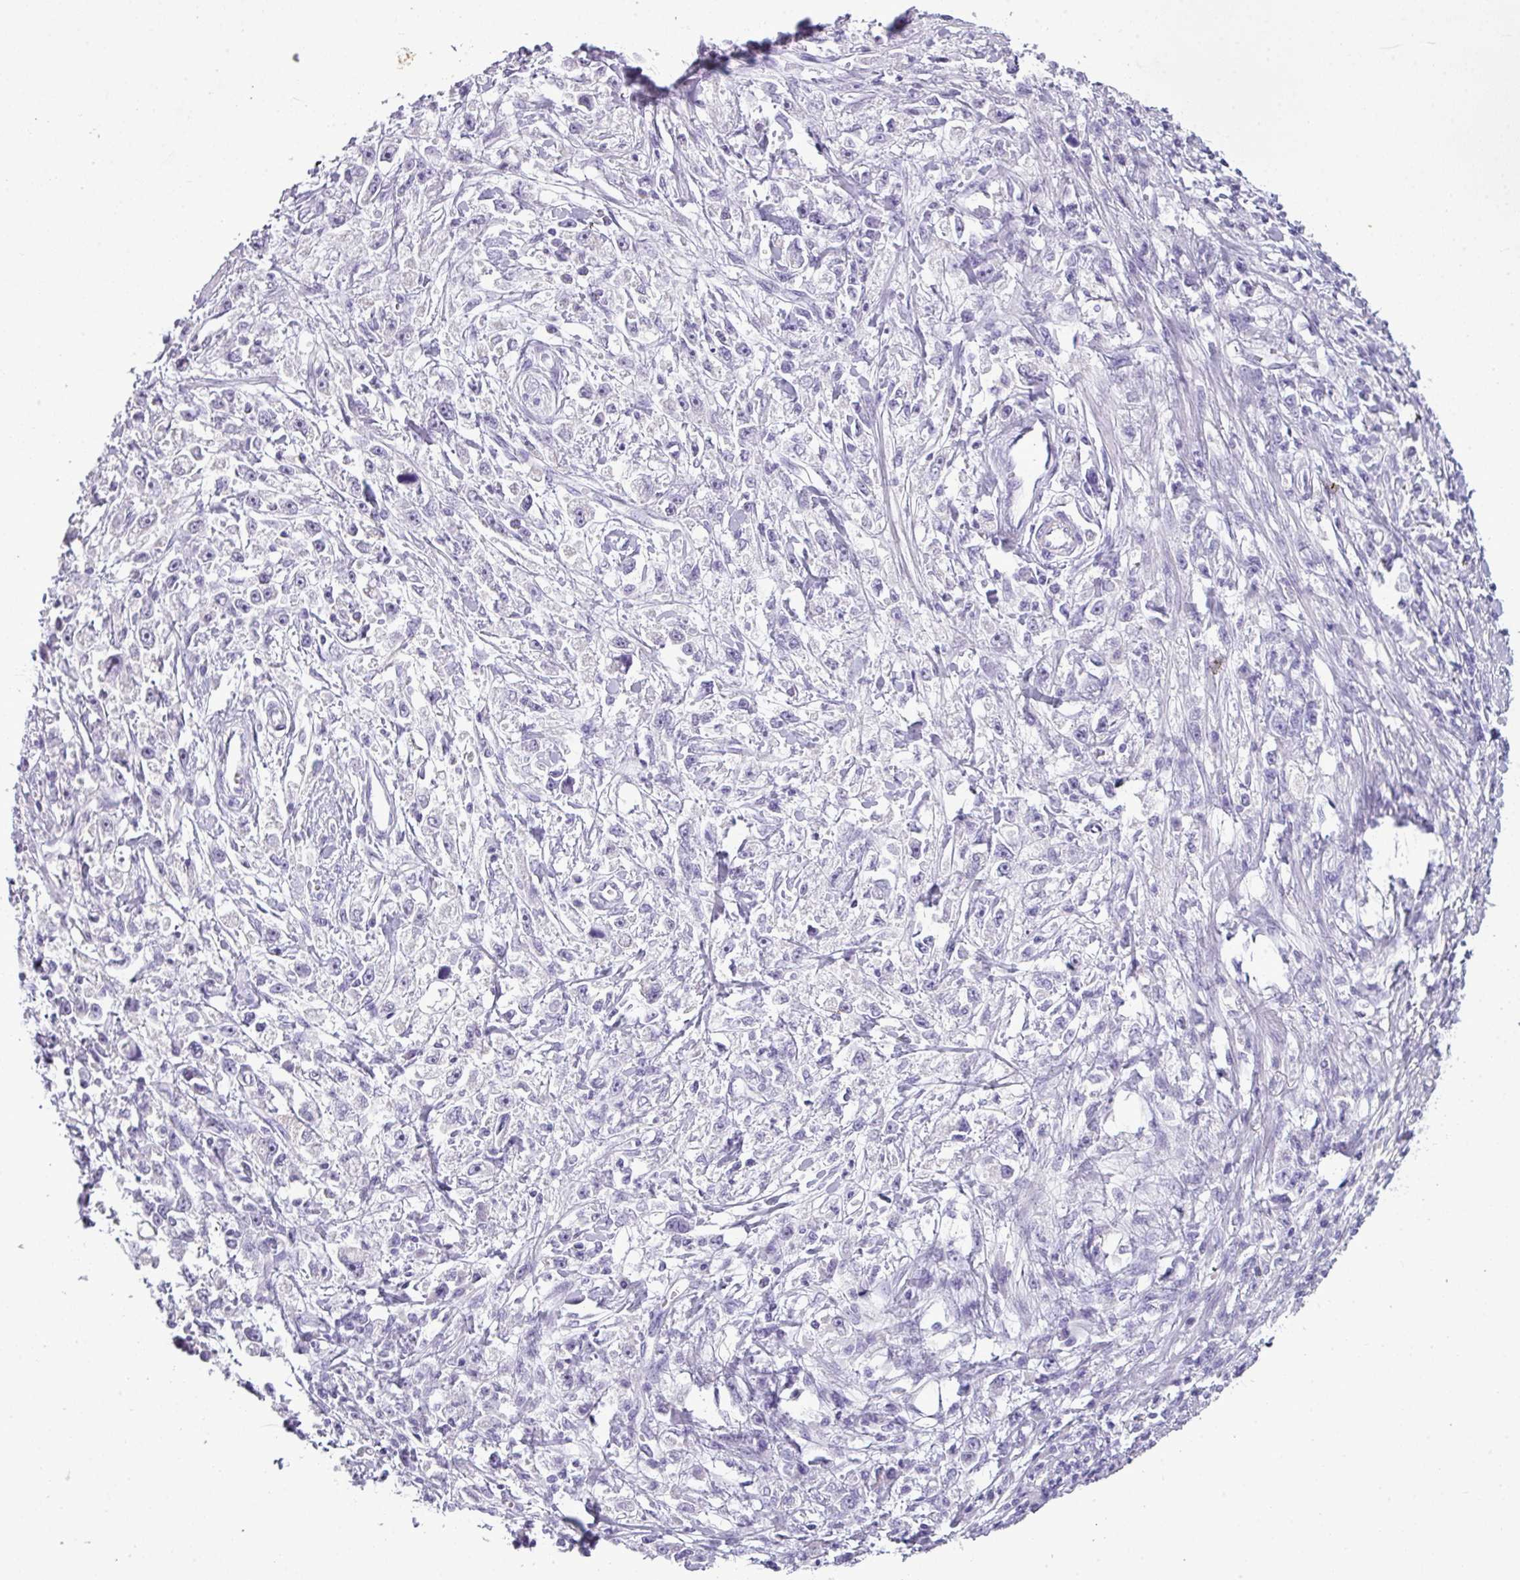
{"staining": {"intensity": "negative", "quantity": "none", "location": "none"}, "tissue": "stomach cancer", "cell_type": "Tumor cells", "image_type": "cancer", "snomed": [{"axis": "morphology", "description": "Adenocarcinoma, NOS"}, {"axis": "topography", "description": "Stomach"}], "caption": "Tumor cells are negative for protein expression in human stomach adenocarcinoma.", "gene": "TMEM91", "patient": {"sex": "female", "age": 59}}